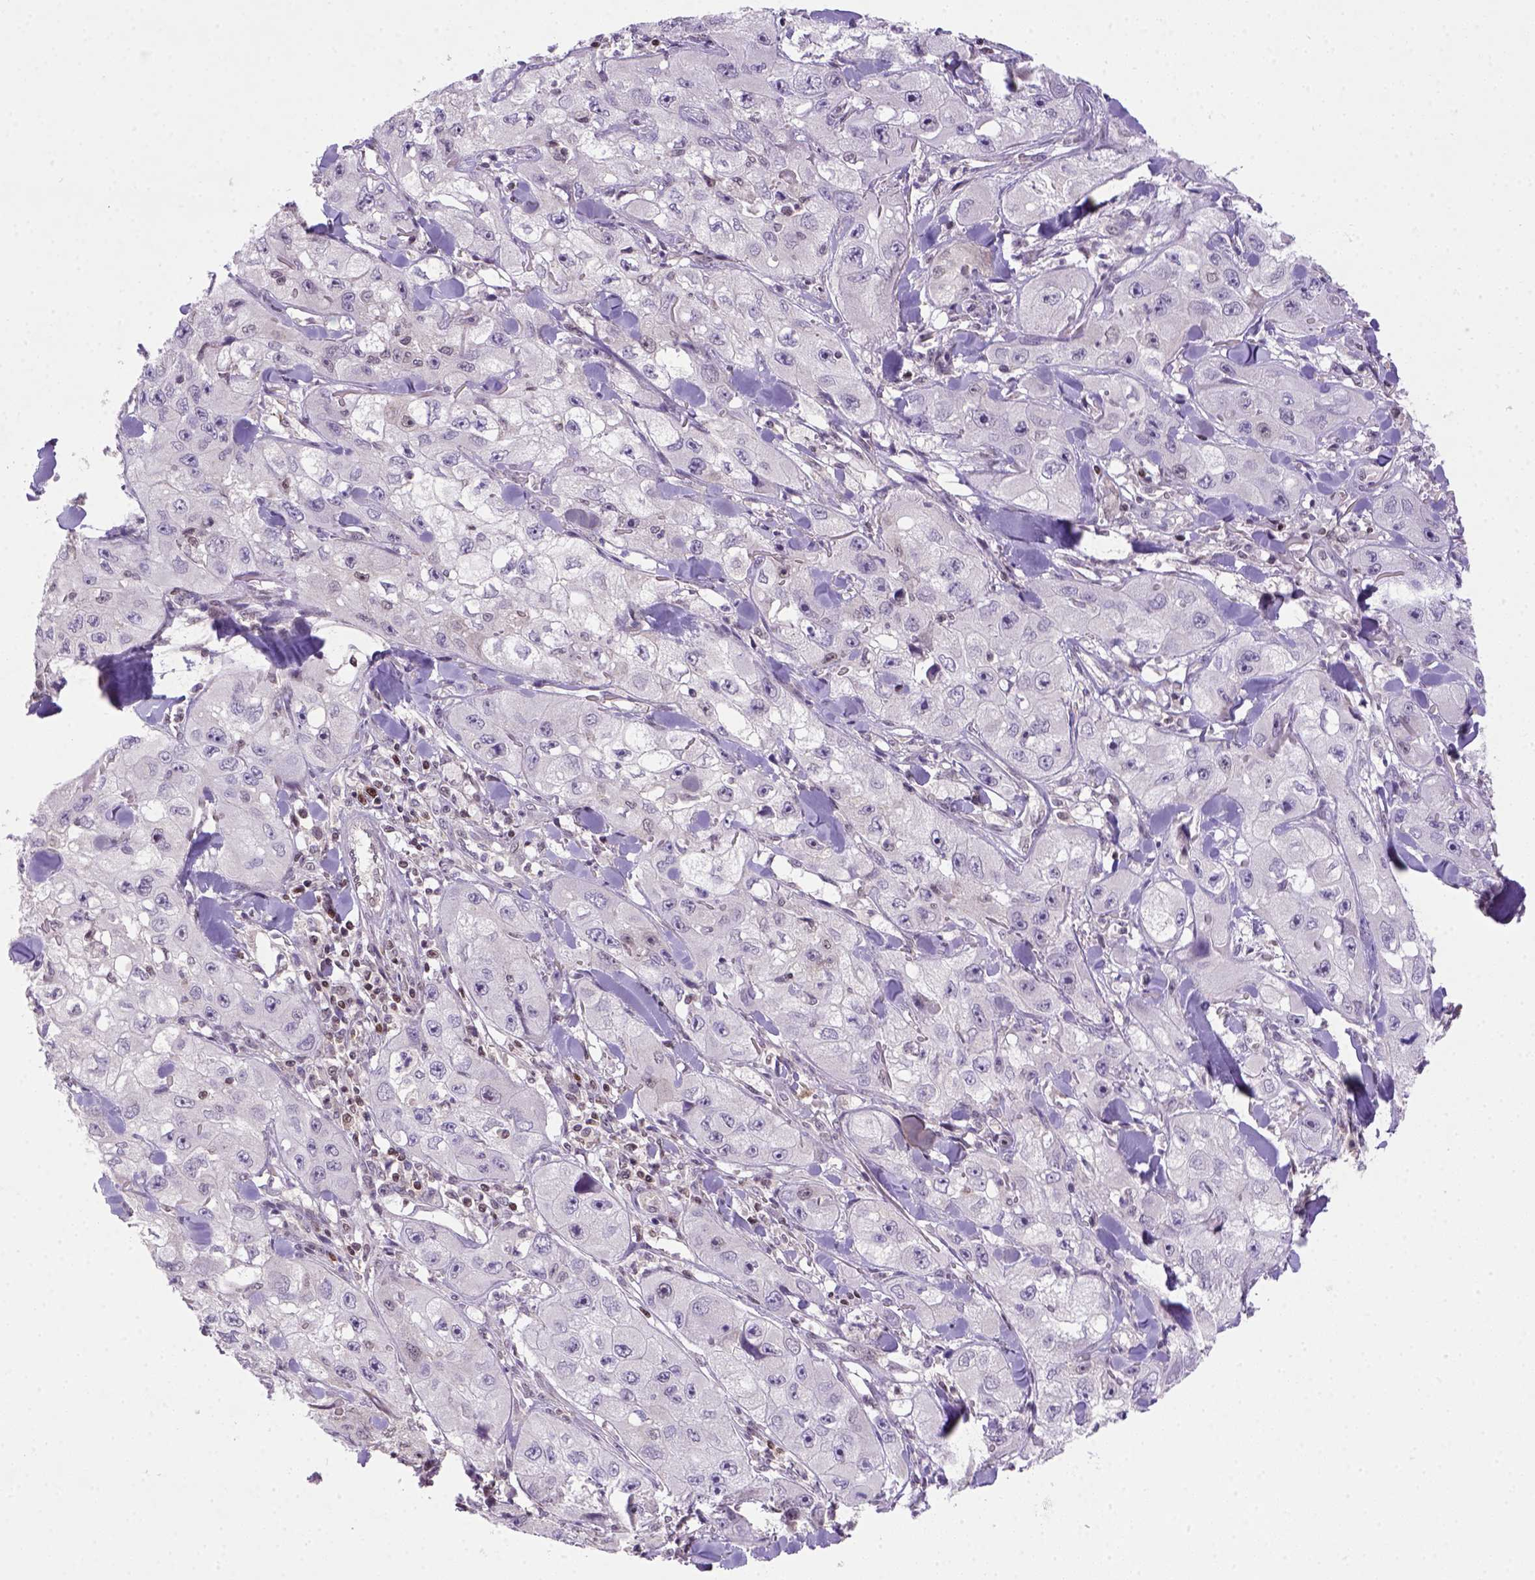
{"staining": {"intensity": "negative", "quantity": "none", "location": "none"}, "tissue": "skin cancer", "cell_type": "Tumor cells", "image_type": "cancer", "snomed": [{"axis": "morphology", "description": "Squamous cell carcinoma, NOS"}, {"axis": "topography", "description": "Skin"}, {"axis": "topography", "description": "Subcutis"}], "caption": "Tumor cells are negative for brown protein staining in skin cancer (squamous cell carcinoma). Brightfield microscopy of immunohistochemistry stained with DAB (3,3'-diaminobenzidine) (brown) and hematoxylin (blue), captured at high magnification.", "gene": "MGMT", "patient": {"sex": "male", "age": 73}}